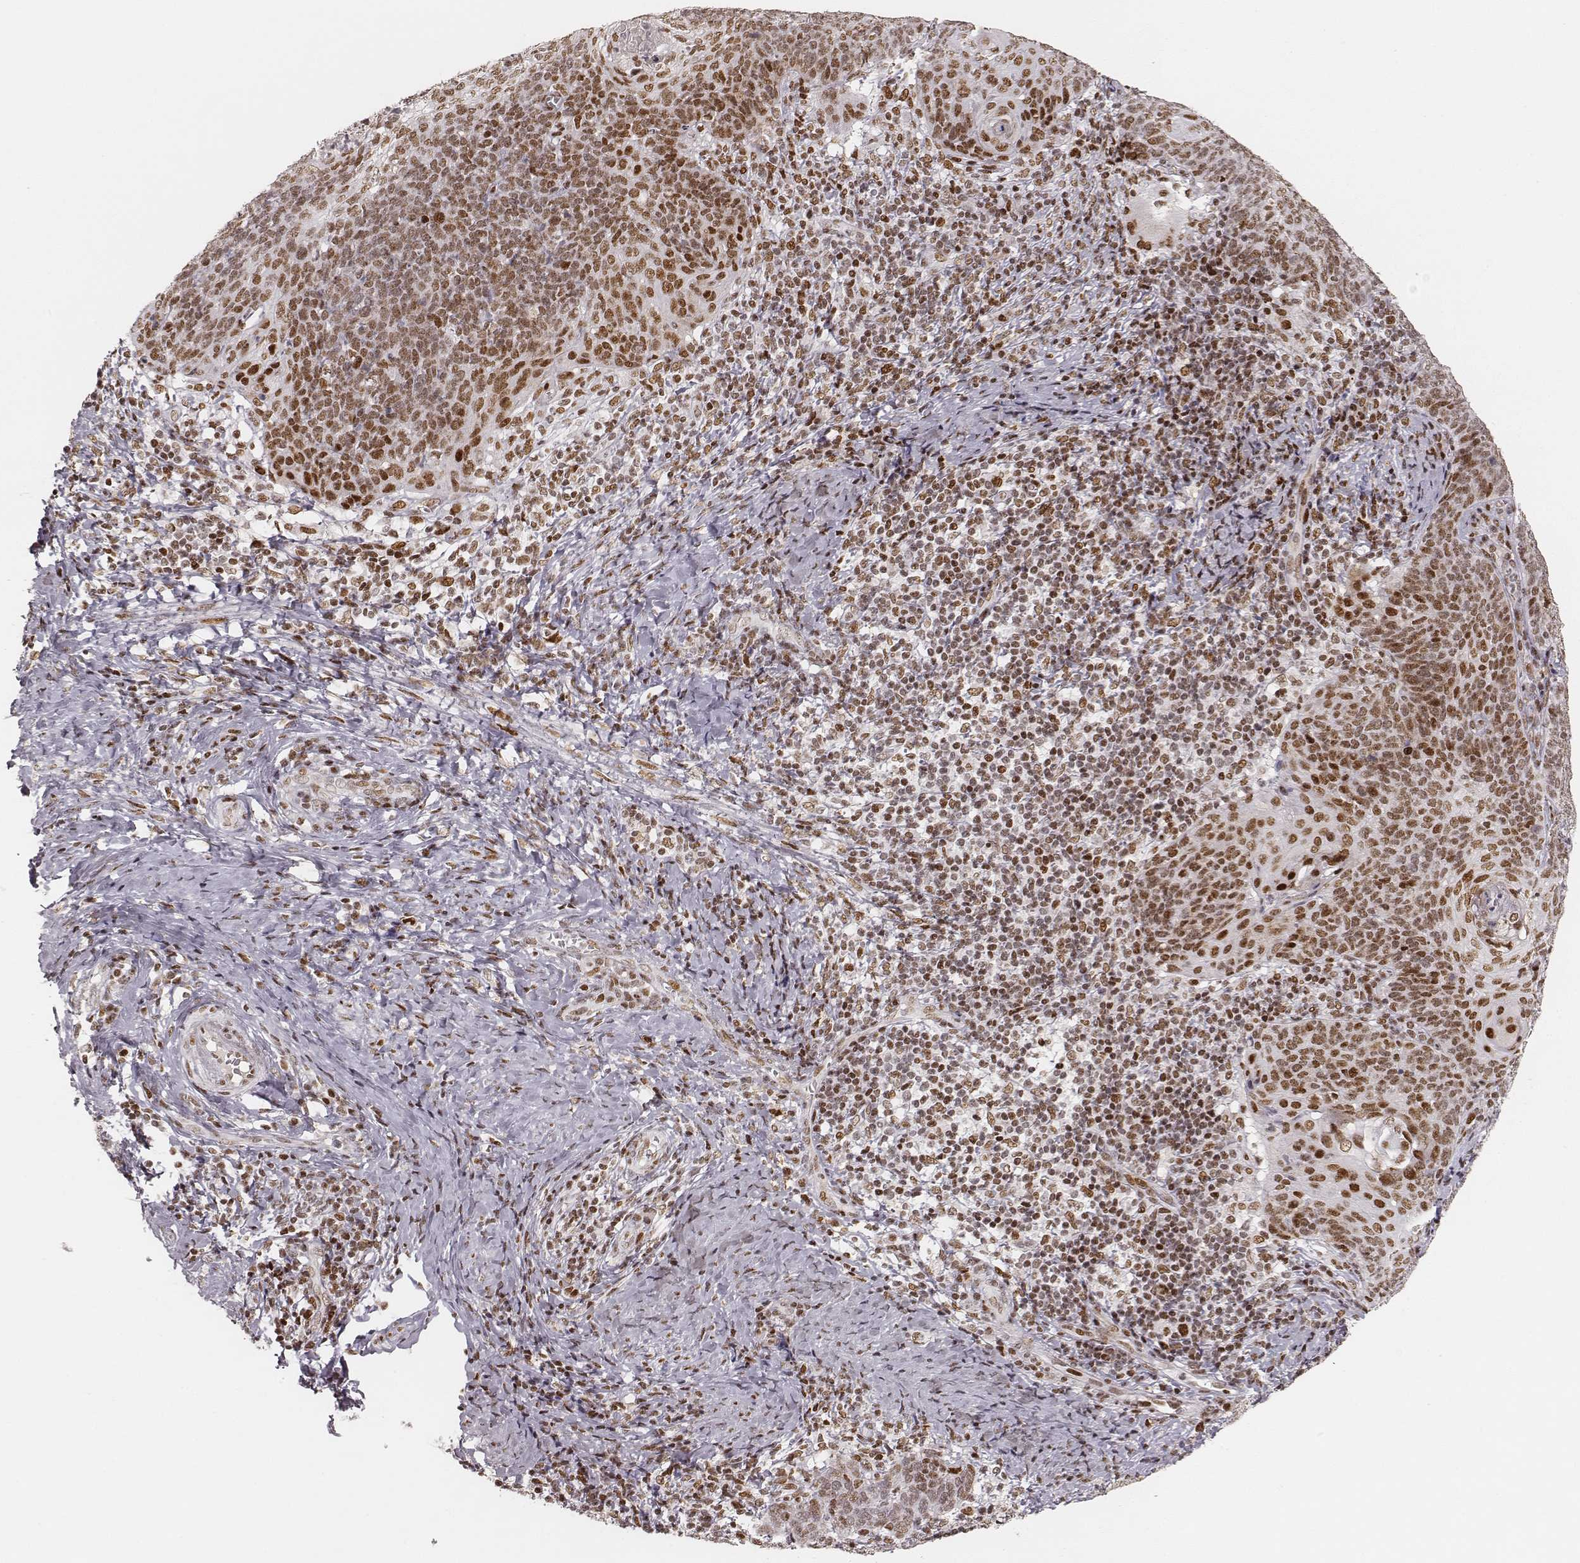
{"staining": {"intensity": "moderate", "quantity": ">75%", "location": "nuclear"}, "tissue": "cervical cancer", "cell_type": "Tumor cells", "image_type": "cancer", "snomed": [{"axis": "morphology", "description": "Normal tissue, NOS"}, {"axis": "morphology", "description": "Squamous cell carcinoma, NOS"}, {"axis": "topography", "description": "Cervix"}], "caption": "A medium amount of moderate nuclear expression is identified in approximately >75% of tumor cells in cervical cancer (squamous cell carcinoma) tissue. (DAB = brown stain, brightfield microscopy at high magnification).", "gene": "HNRNPC", "patient": {"sex": "female", "age": 39}}